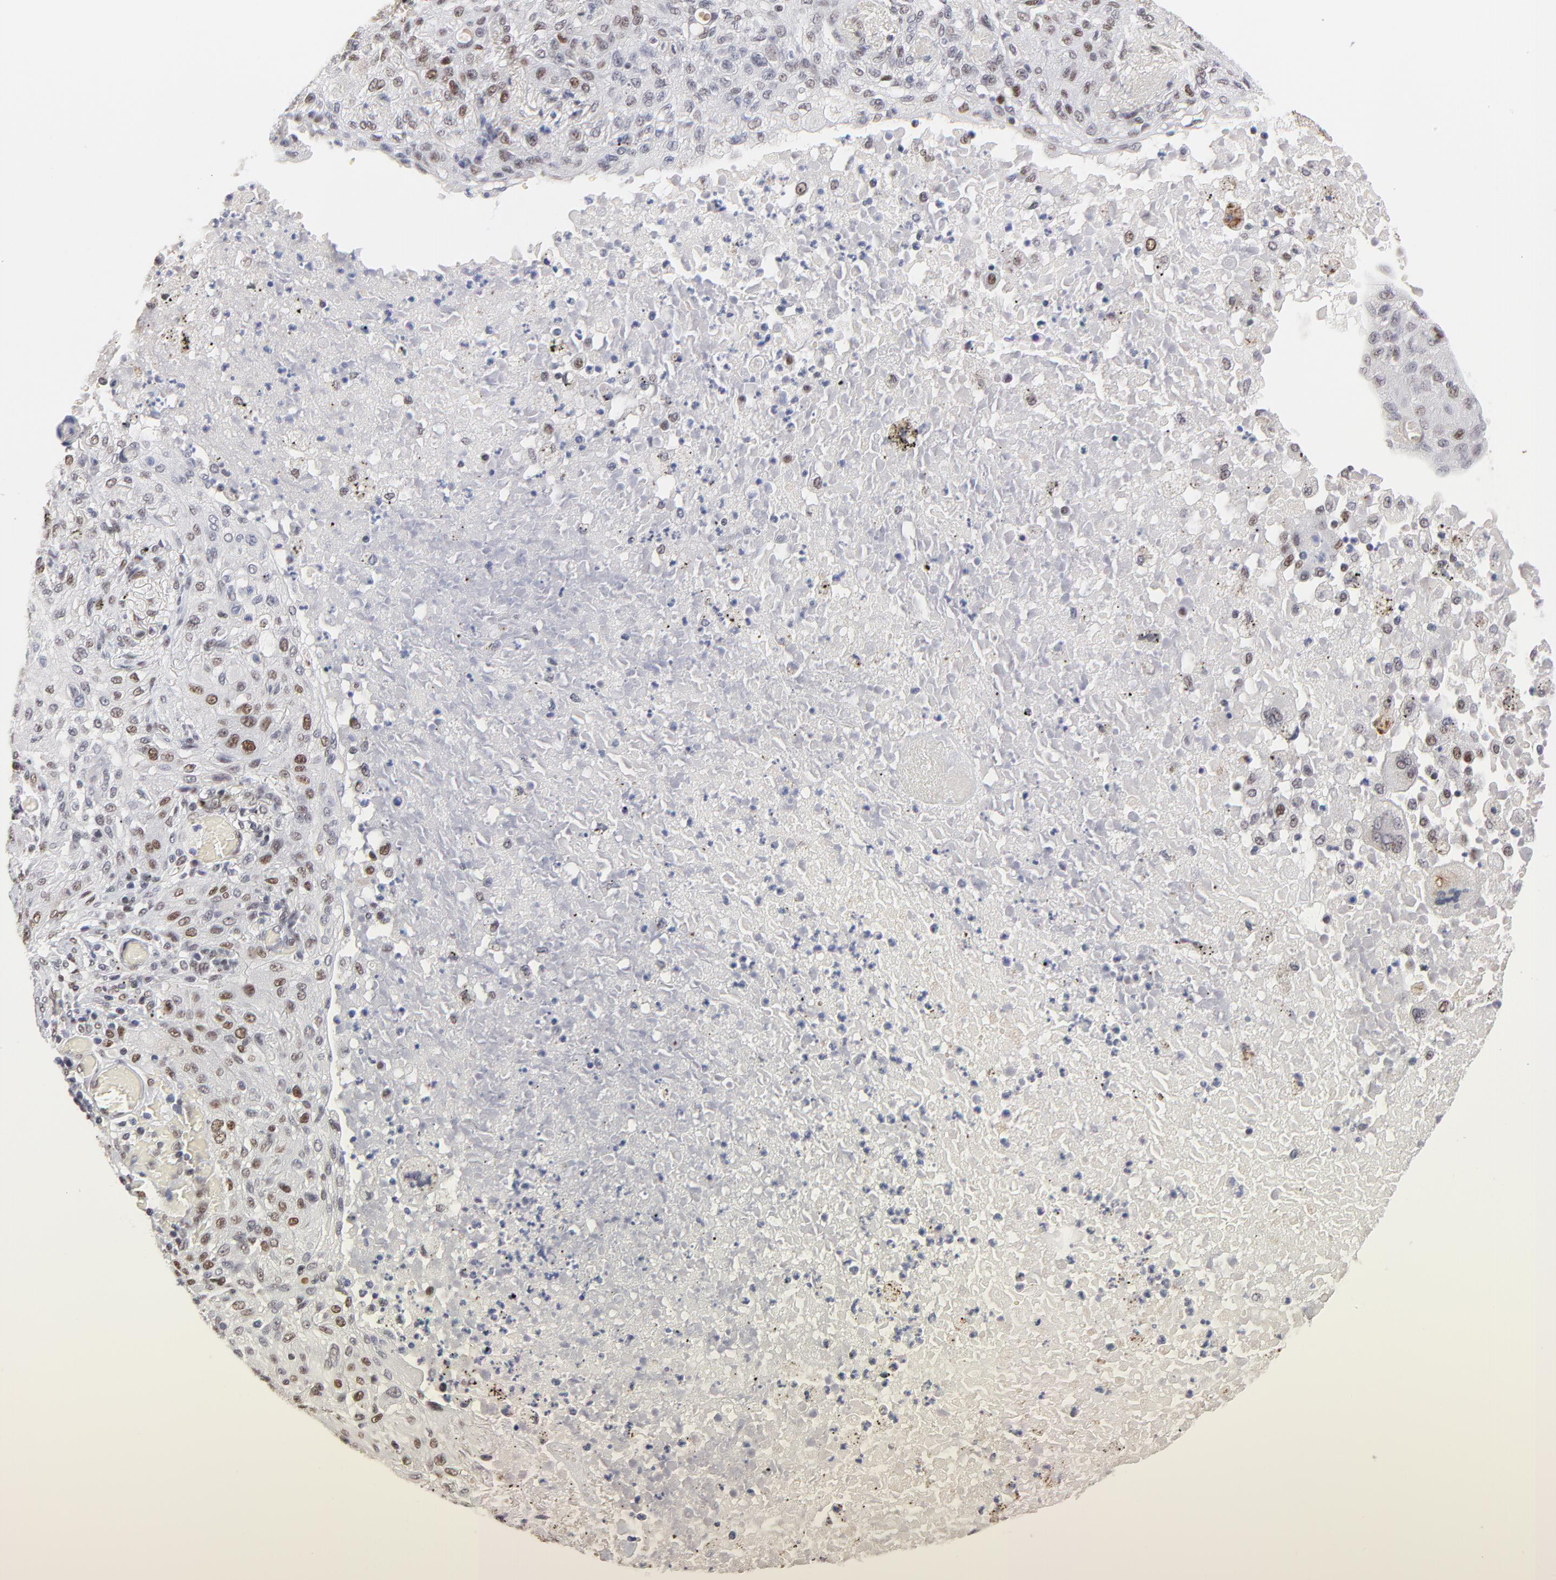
{"staining": {"intensity": "weak", "quantity": "<25%", "location": "nuclear"}, "tissue": "lung cancer", "cell_type": "Tumor cells", "image_type": "cancer", "snomed": [{"axis": "morphology", "description": "Squamous cell carcinoma, NOS"}, {"axis": "topography", "description": "Lung"}], "caption": "Immunohistochemistry image of neoplastic tissue: squamous cell carcinoma (lung) stained with DAB demonstrates no significant protein staining in tumor cells. The staining is performed using DAB brown chromogen with nuclei counter-stained in using hematoxylin.", "gene": "OGFOD1", "patient": {"sex": "female", "age": 47}}